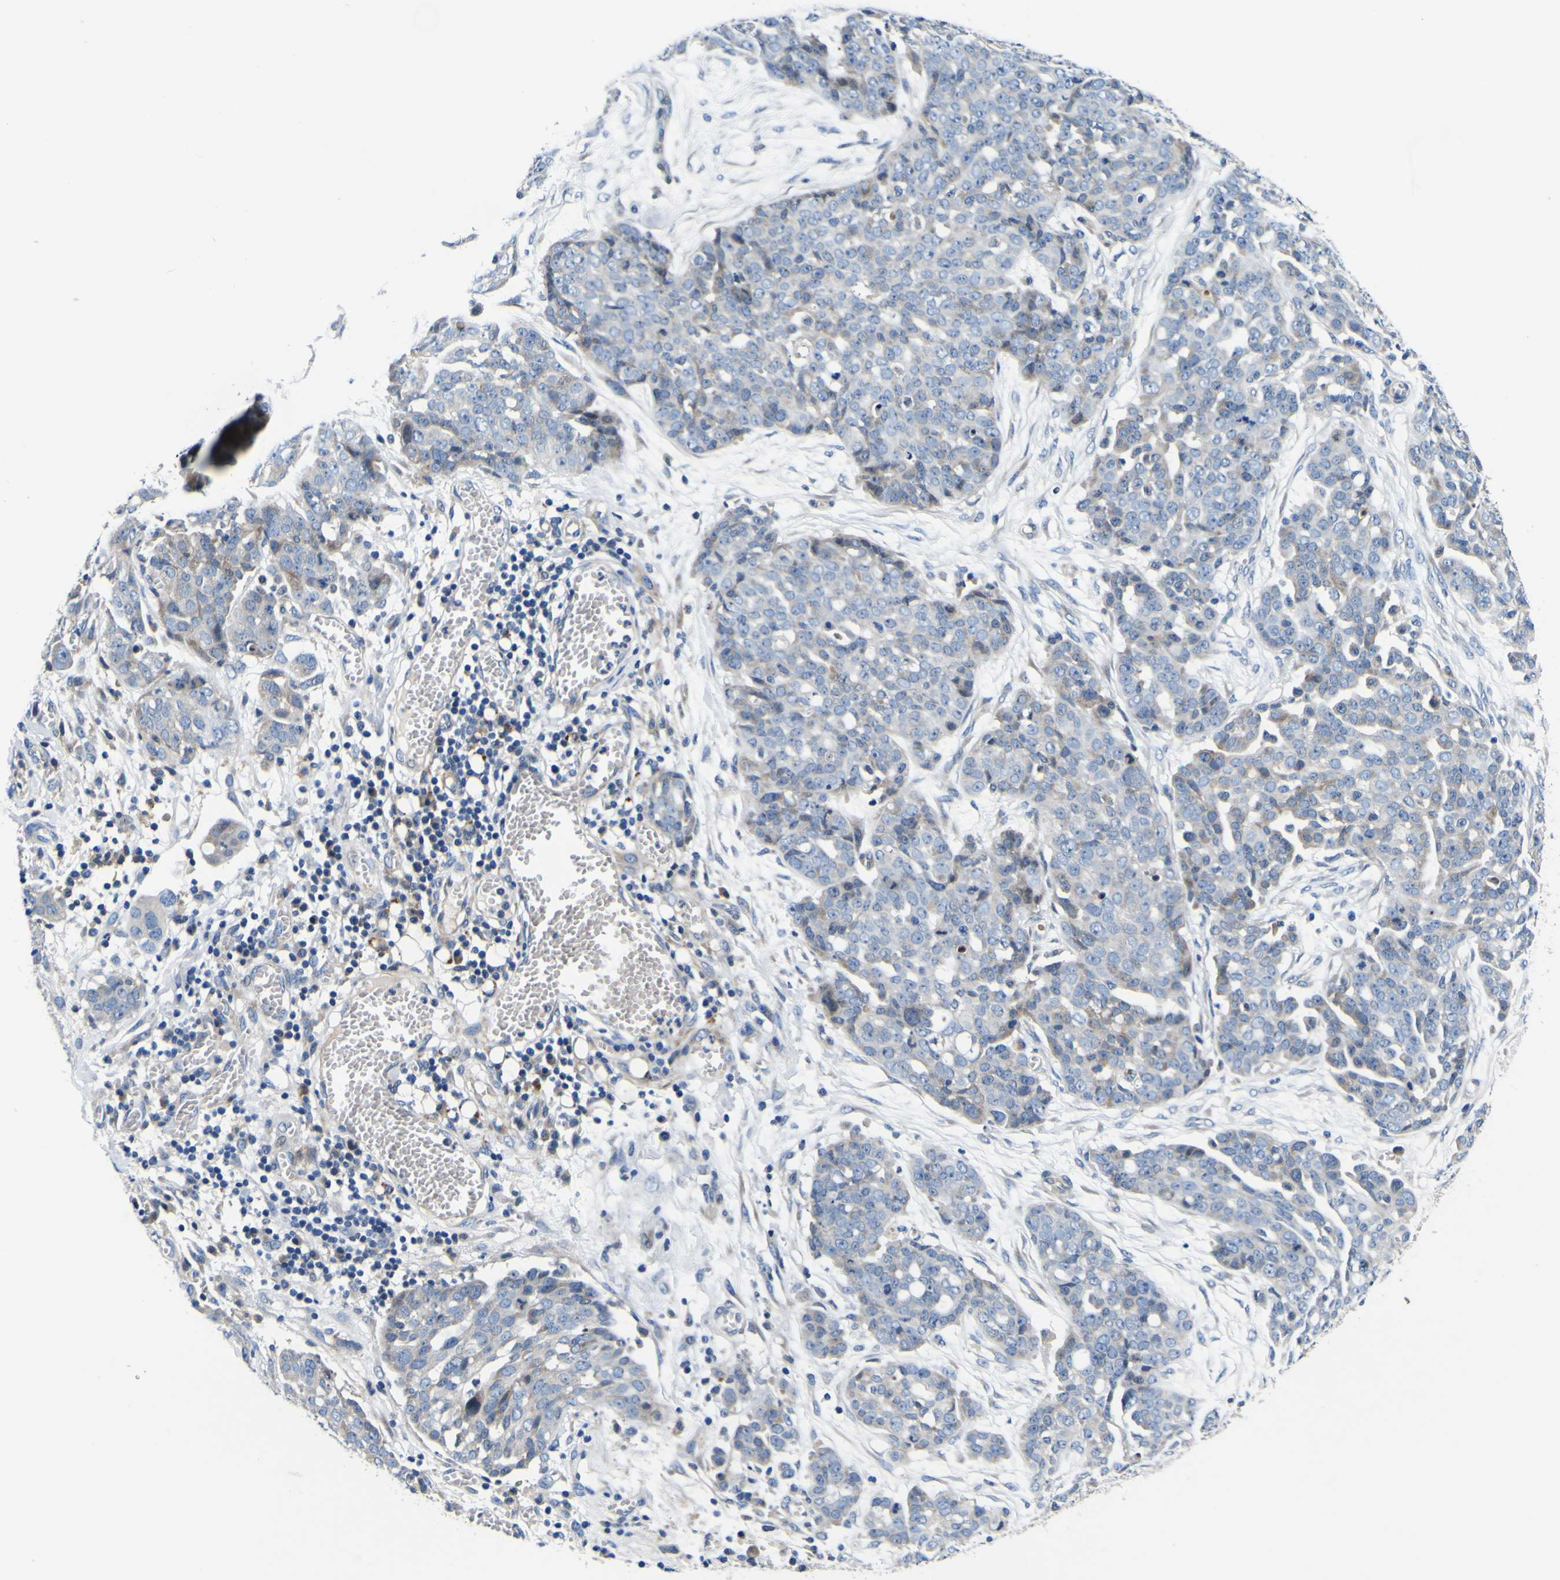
{"staining": {"intensity": "weak", "quantity": "<25%", "location": "cytoplasmic/membranous"}, "tissue": "ovarian cancer", "cell_type": "Tumor cells", "image_type": "cancer", "snomed": [{"axis": "morphology", "description": "Cystadenocarcinoma, serous, NOS"}, {"axis": "topography", "description": "Soft tissue"}, {"axis": "topography", "description": "Ovary"}], "caption": "Micrograph shows no protein staining in tumor cells of ovarian serous cystadenocarcinoma tissue.", "gene": "AGAP3", "patient": {"sex": "female", "age": 57}}